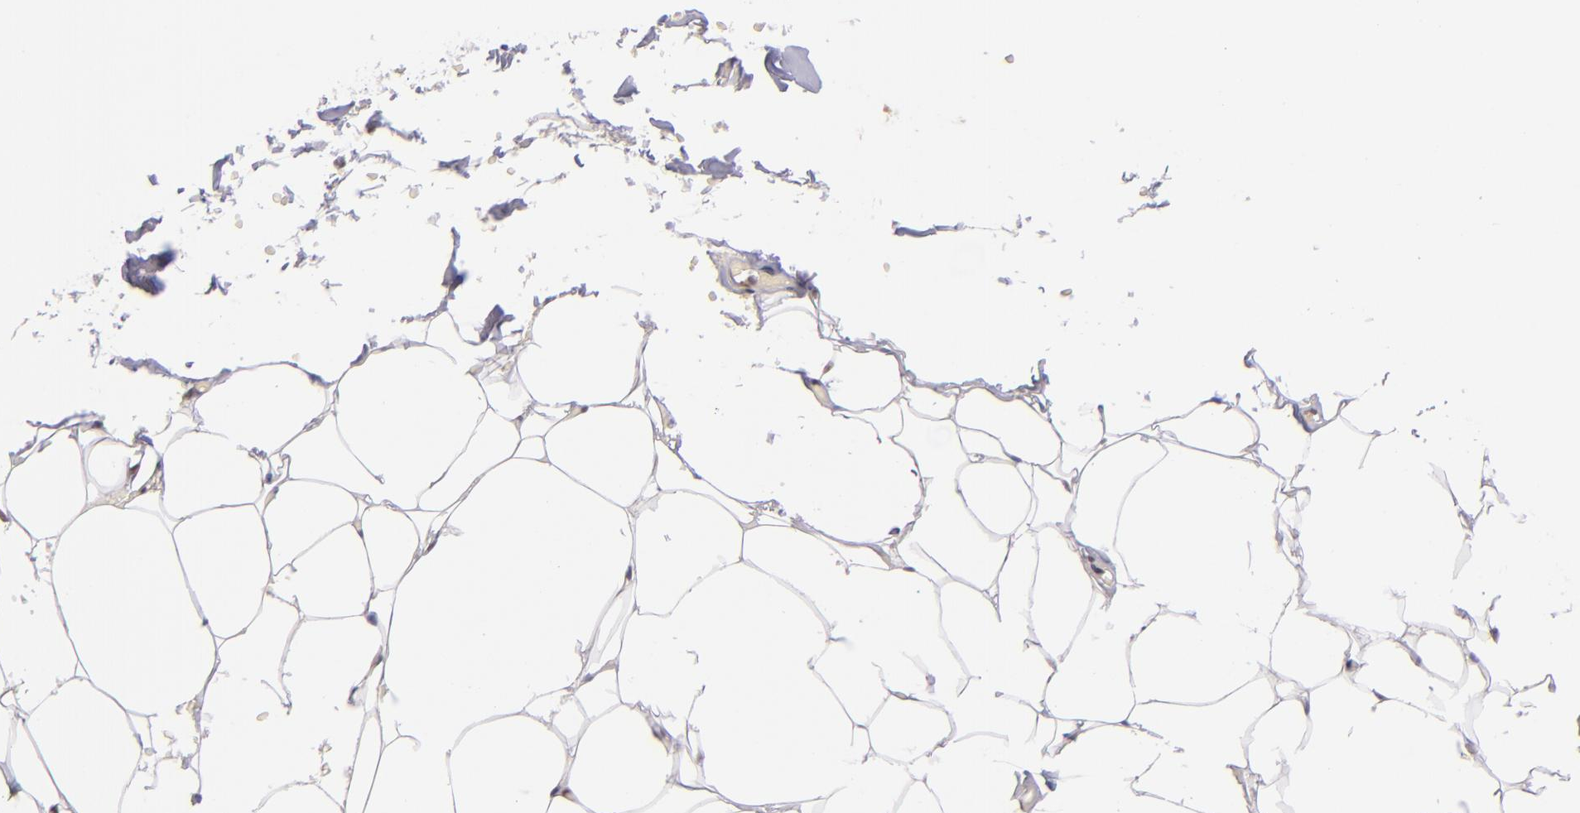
{"staining": {"intensity": "moderate", "quantity": "25%-75%", "location": "nuclear"}, "tissue": "adipose tissue", "cell_type": "Adipocytes", "image_type": "normal", "snomed": [{"axis": "morphology", "description": "Normal tissue, NOS"}, {"axis": "topography", "description": "Soft tissue"}, {"axis": "topography", "description": "Peripheral nerve tissue"}], "caption": "DAB immunohistochemical staining of unremarkable adipose tissue shows moderate nuclear protein positivity in approximately 25%-75% of adipocytes.", "gene": "ZNF148", "patient": {"sex": "female", "age": 68}}